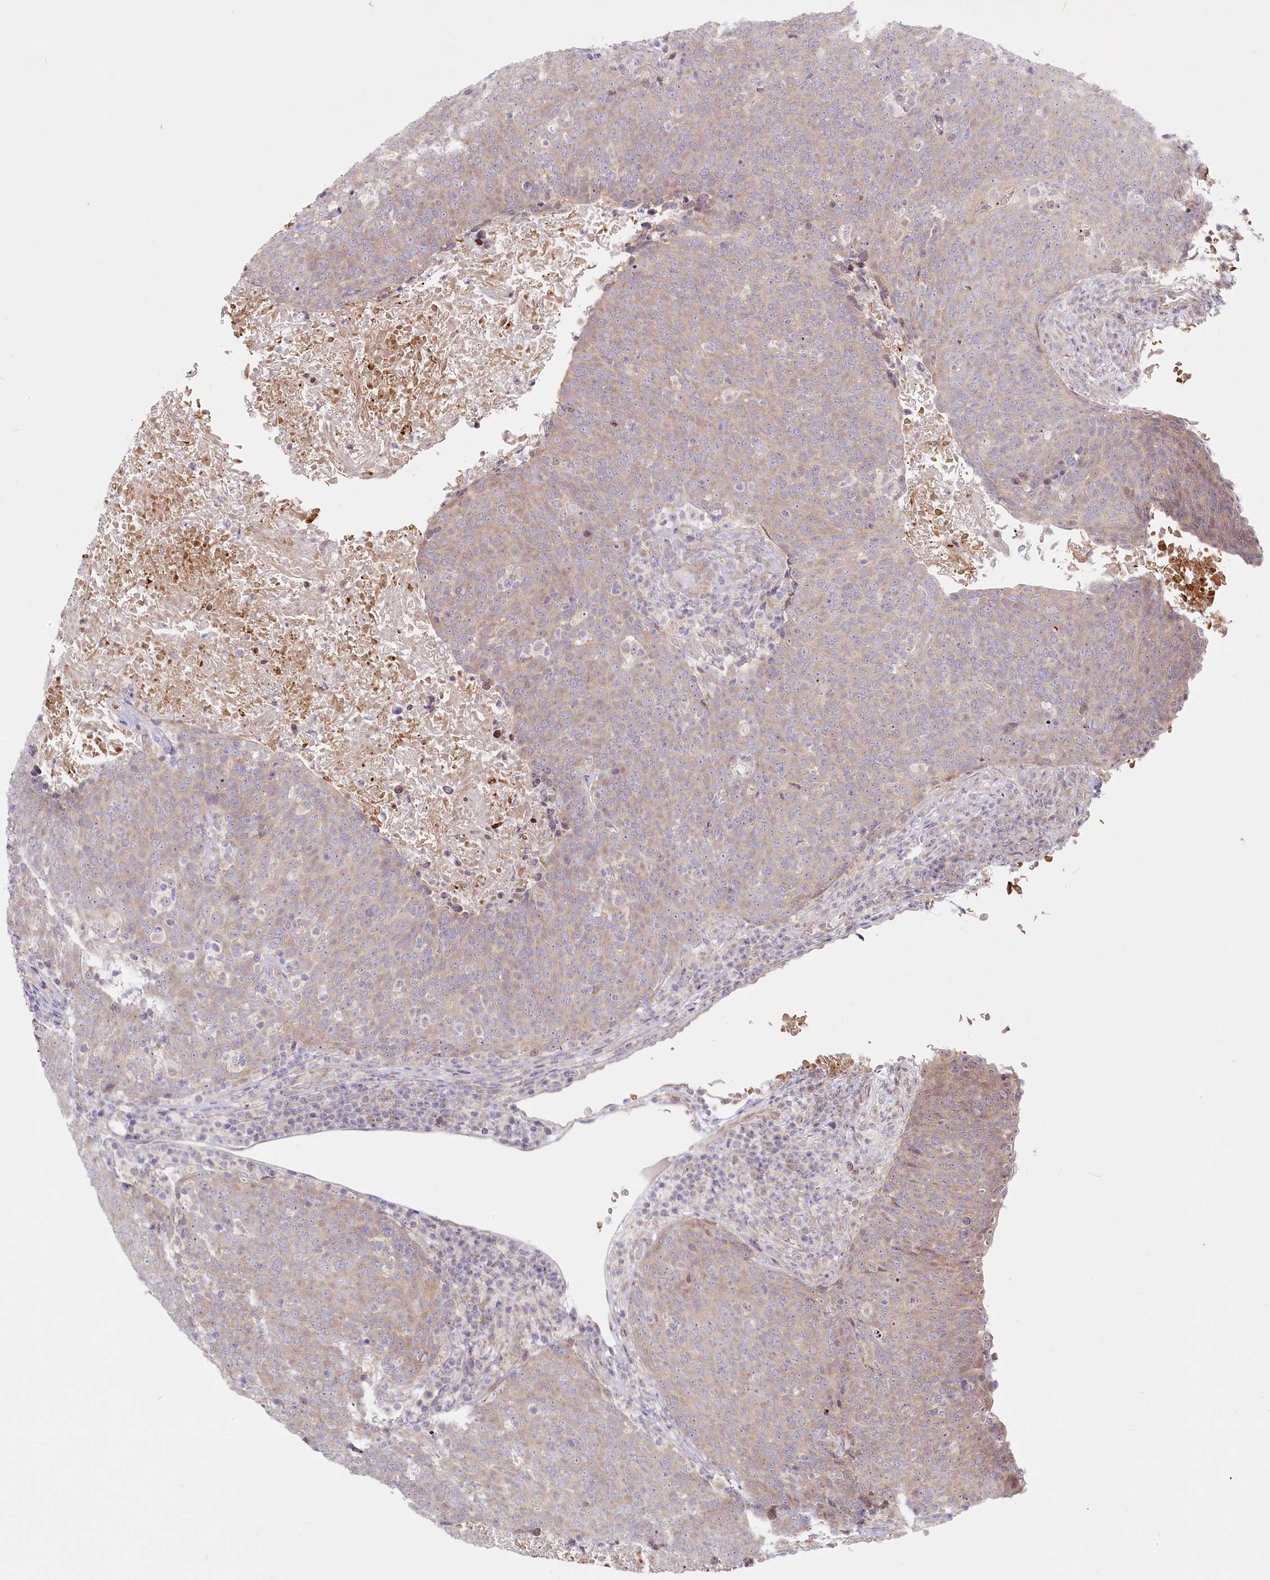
{"staining": {"intensity": "weak", "quantity": "<25%", "location": "cytoplasmic/membranous"}, "tissue": "head and neck cancer", "cell_type": "Tumor cells", "image_type": "cancer", "snomed": [{"axis": "morphology", "description": "Squamous cell carcinoma, NOS"}, {"axis": "morphology", "description": "Squamous cell carcinoma, metastatic, NOS"}, {"axis": "topography", "description": "Lymph node"}, {"axis": "topography", "description": "Head-Neck"}], "caption": "This is an immunohistochemistry micrograph of human metastatic squamous cell carcinoma (head and neck). There is no positivity in tumor cells.", "gene": "SPINK13", "patient": {"sex": "male", "age": 62}}